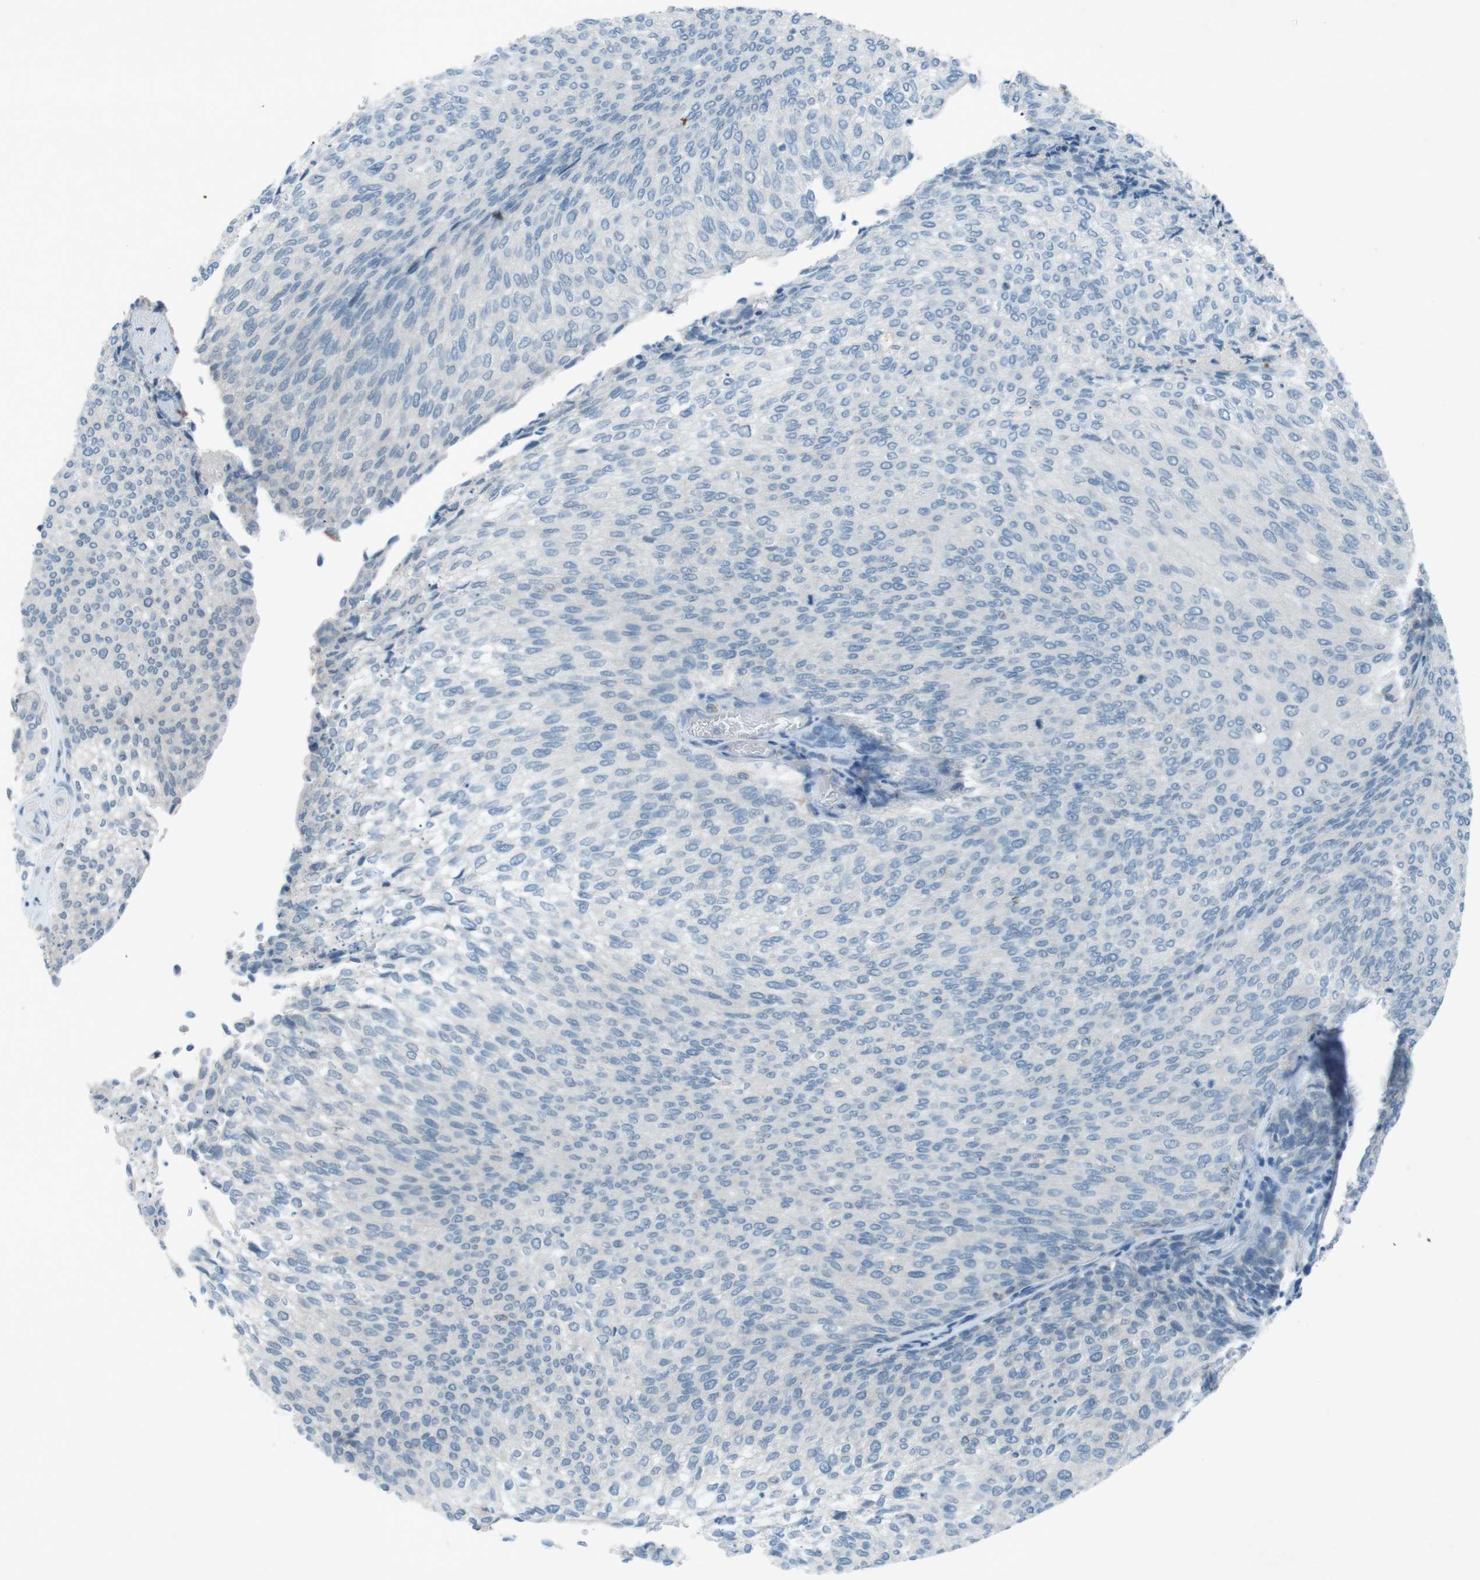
{"staining": {"intensity": "negative", "quantity": "none", "location": "none"}, "tissue": "urothelial cancer", "cell_type": "Tumor cells", "image_type": "cancer", "snomed": [{"axis": "morphology", "description": "Urothelial carcinoma, Low grade"}, {"axis": "topography", "description": "Urinary bladder"}], "caption": "Immunohistochemical staining of urothelial cancer shows no significant positivity in tumor cells. (Immunohistochemistry, brightfield microscopy, high magnification).", "gene": "FCRLA", "patient": {"sex": "female", "age": 79}}